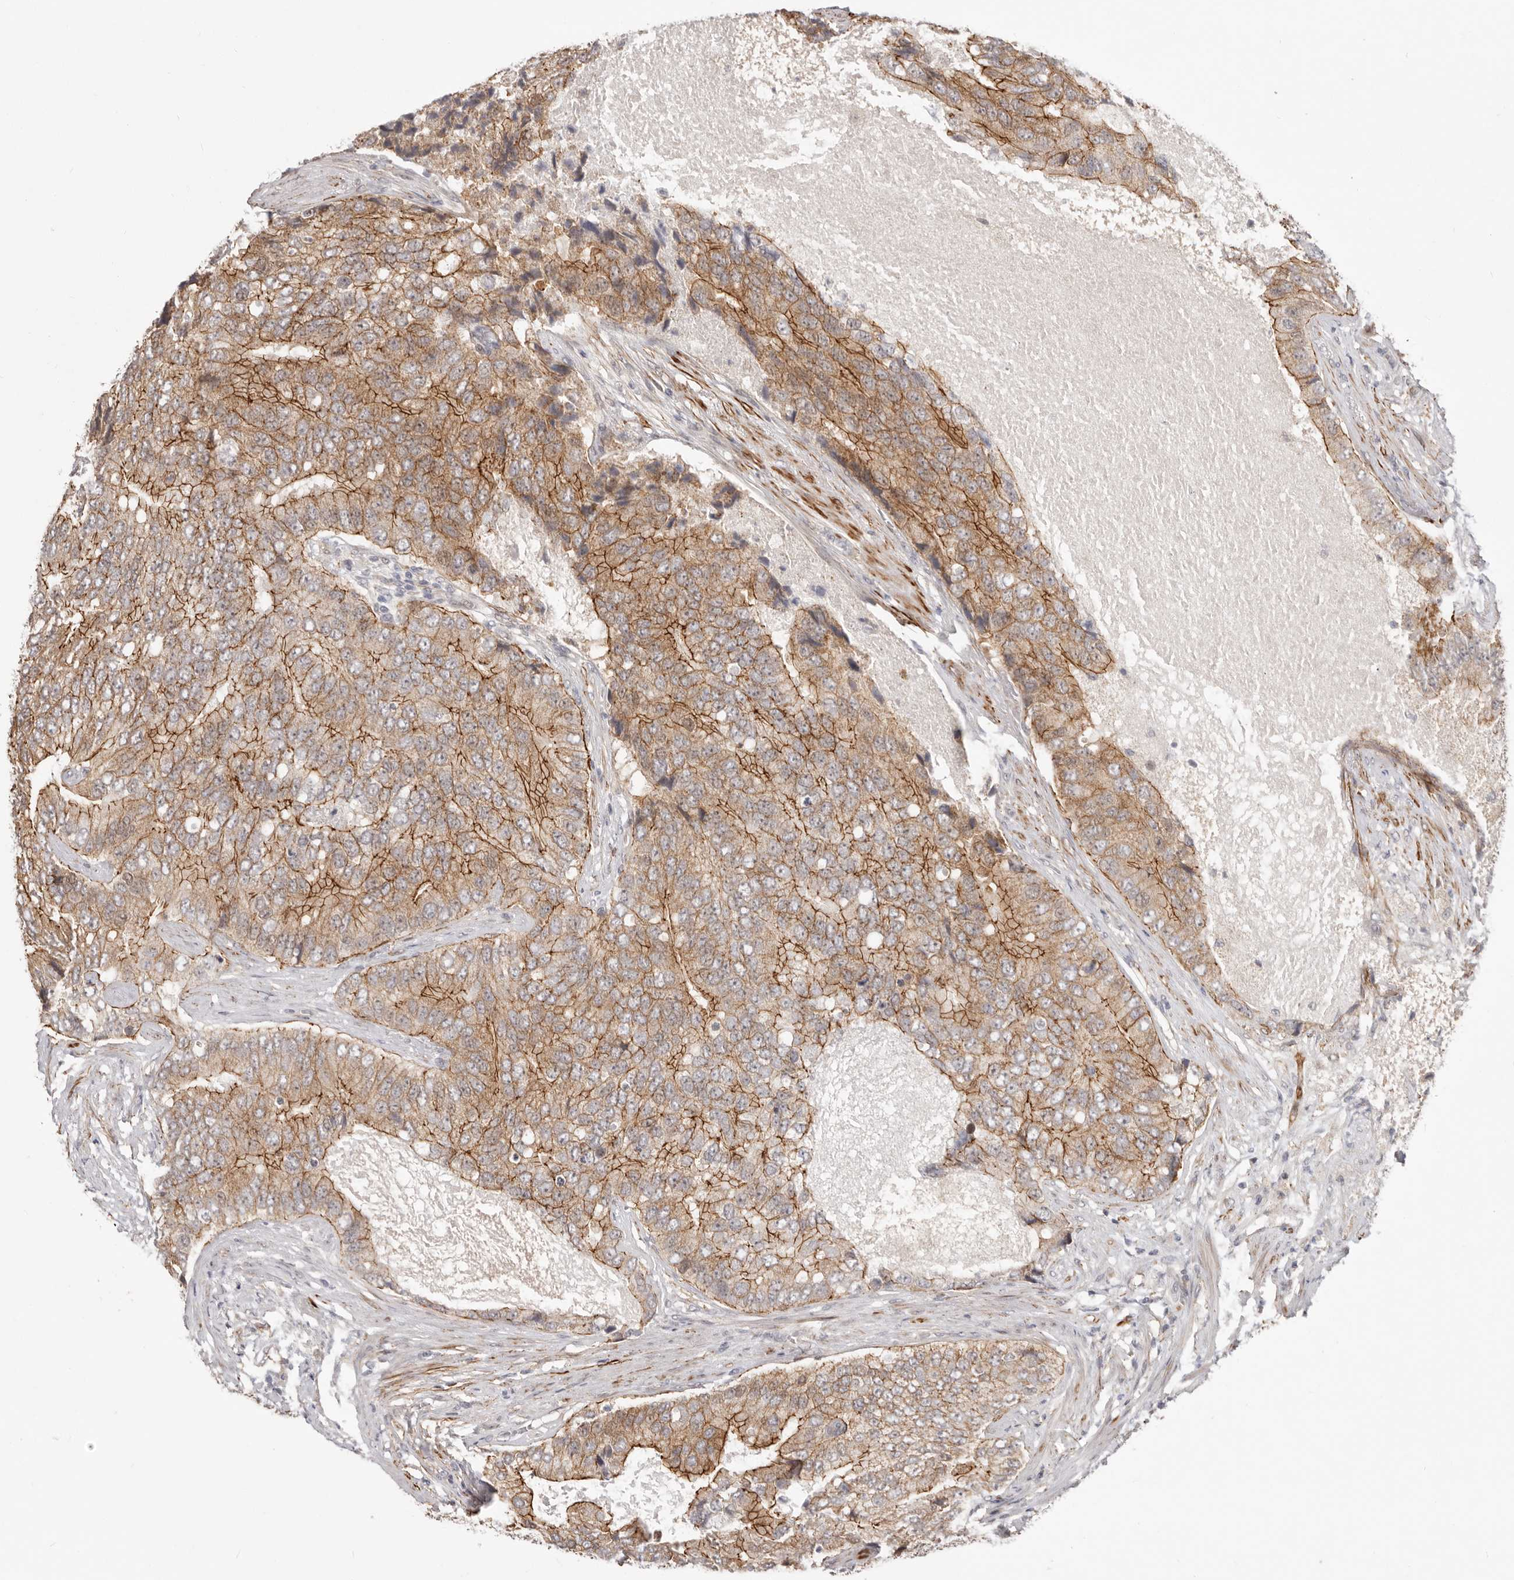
{"staining": {"intensity": "moderate", "quantity": ">75%", "location": "cytoplasmic/membranous"}, "tissue": "prostate cancer", "cell_type": "Tumor cells", "image_type": "cancer", "snomed": [{"axis": "morphology", "description": "Adenocarcinoma, High grade"}, {"axis": "topography", "description": "Prostate"}], "caption": "Immunohistochemical staining of prostate adenocarcinoma (high-grade) shows medium levels of moderate cytoplasmic/membranous protein positivity in approximately >75% of tumor cells. The staining is performed using DAB brown chromogen to label protein expression. The nuclei are counter-stained blue using hematoxylin.", "gene": "SZT2", "patient": {"sex": "male", "age": 70}}